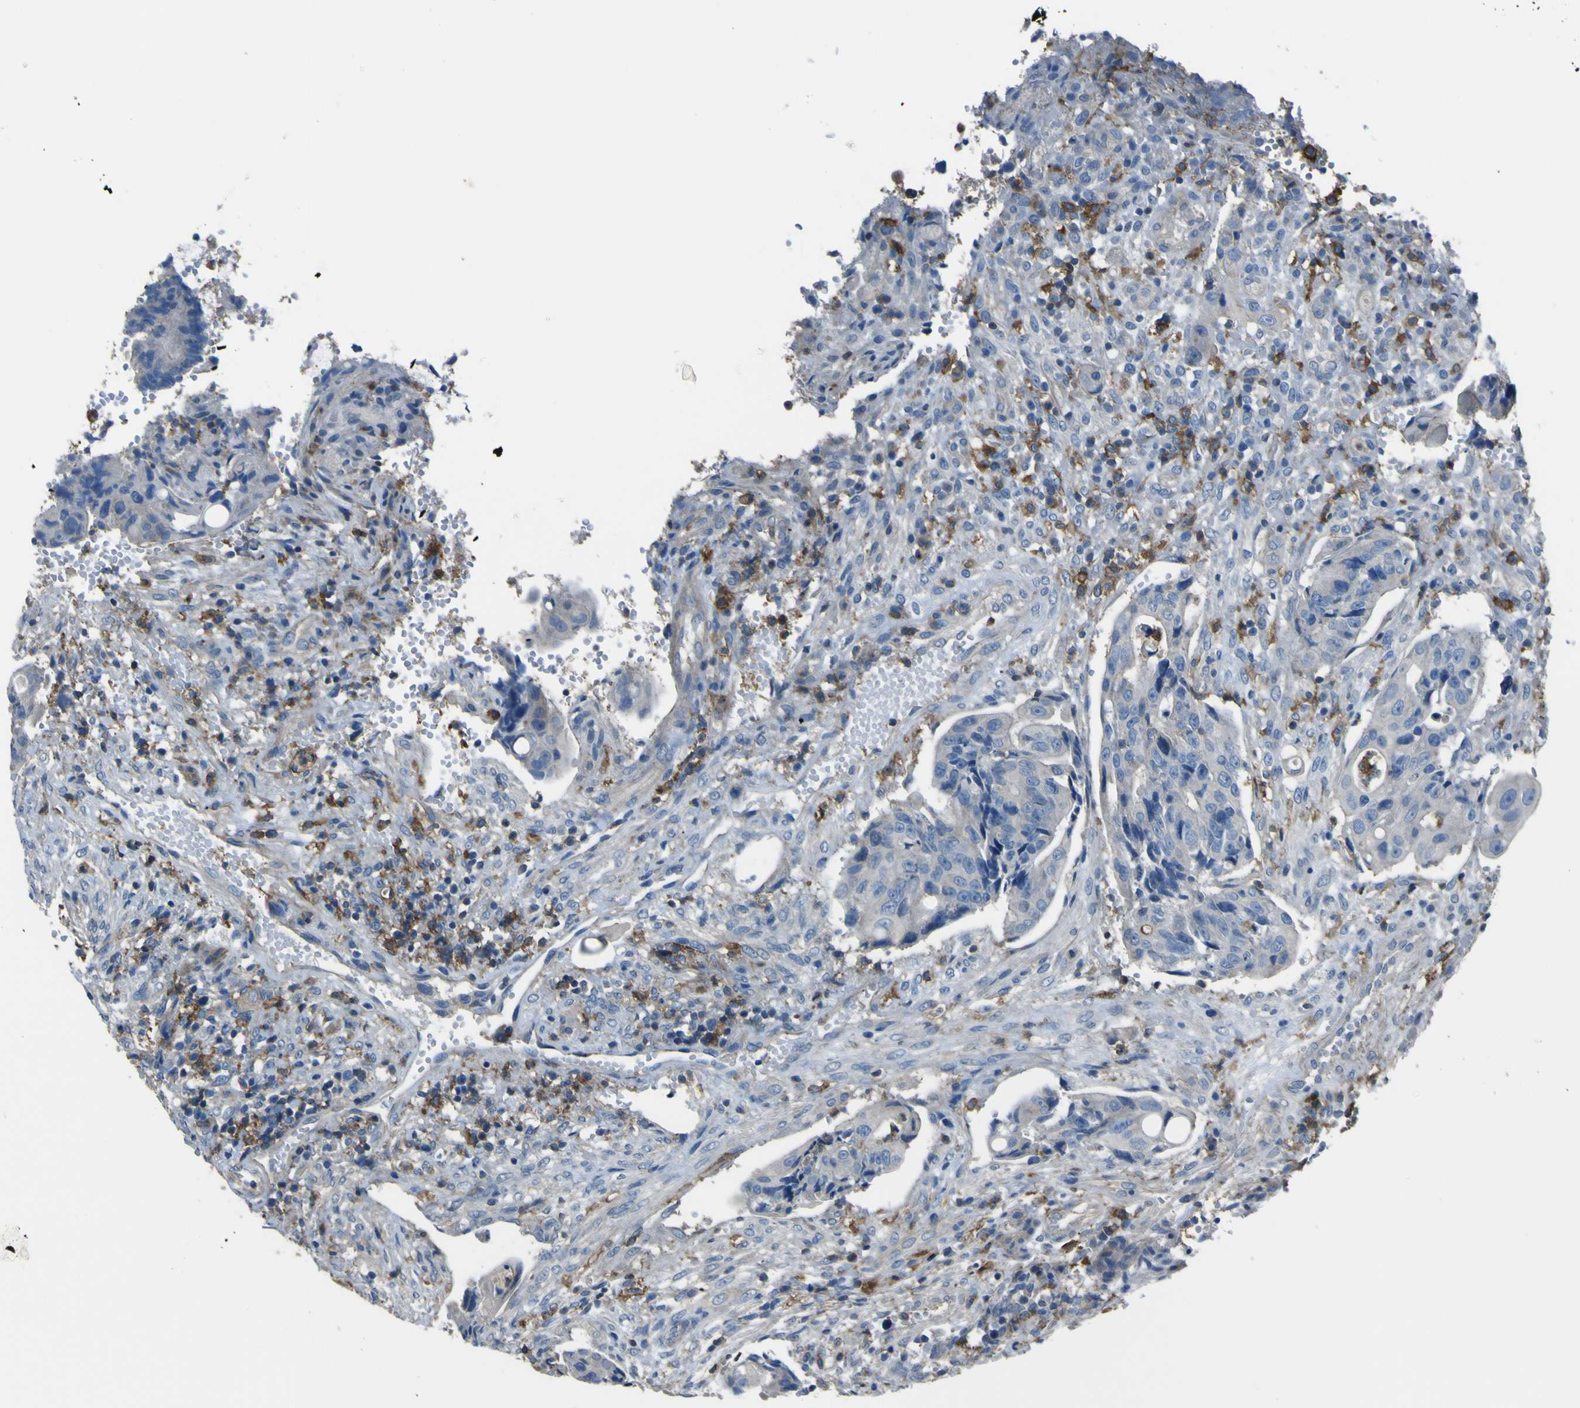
{"staining": {"intensity": "negative", "quantity": "none", "location": "none"}, "tissue": "colorectal cancer", "cell_type": "Tumor cells", "image_type": "cancer", "snomed": [{"axis": "morphology", "description": "Adenocarcinoma, NOS"}, {"axis": "topography", "description": "Colon"}], "caption": "Tumor cells are negative for brown protein staining in colorectal adenocarcinoma.", "gene": "LAIR1", "patient": {"sex": "female", "age": 57}}